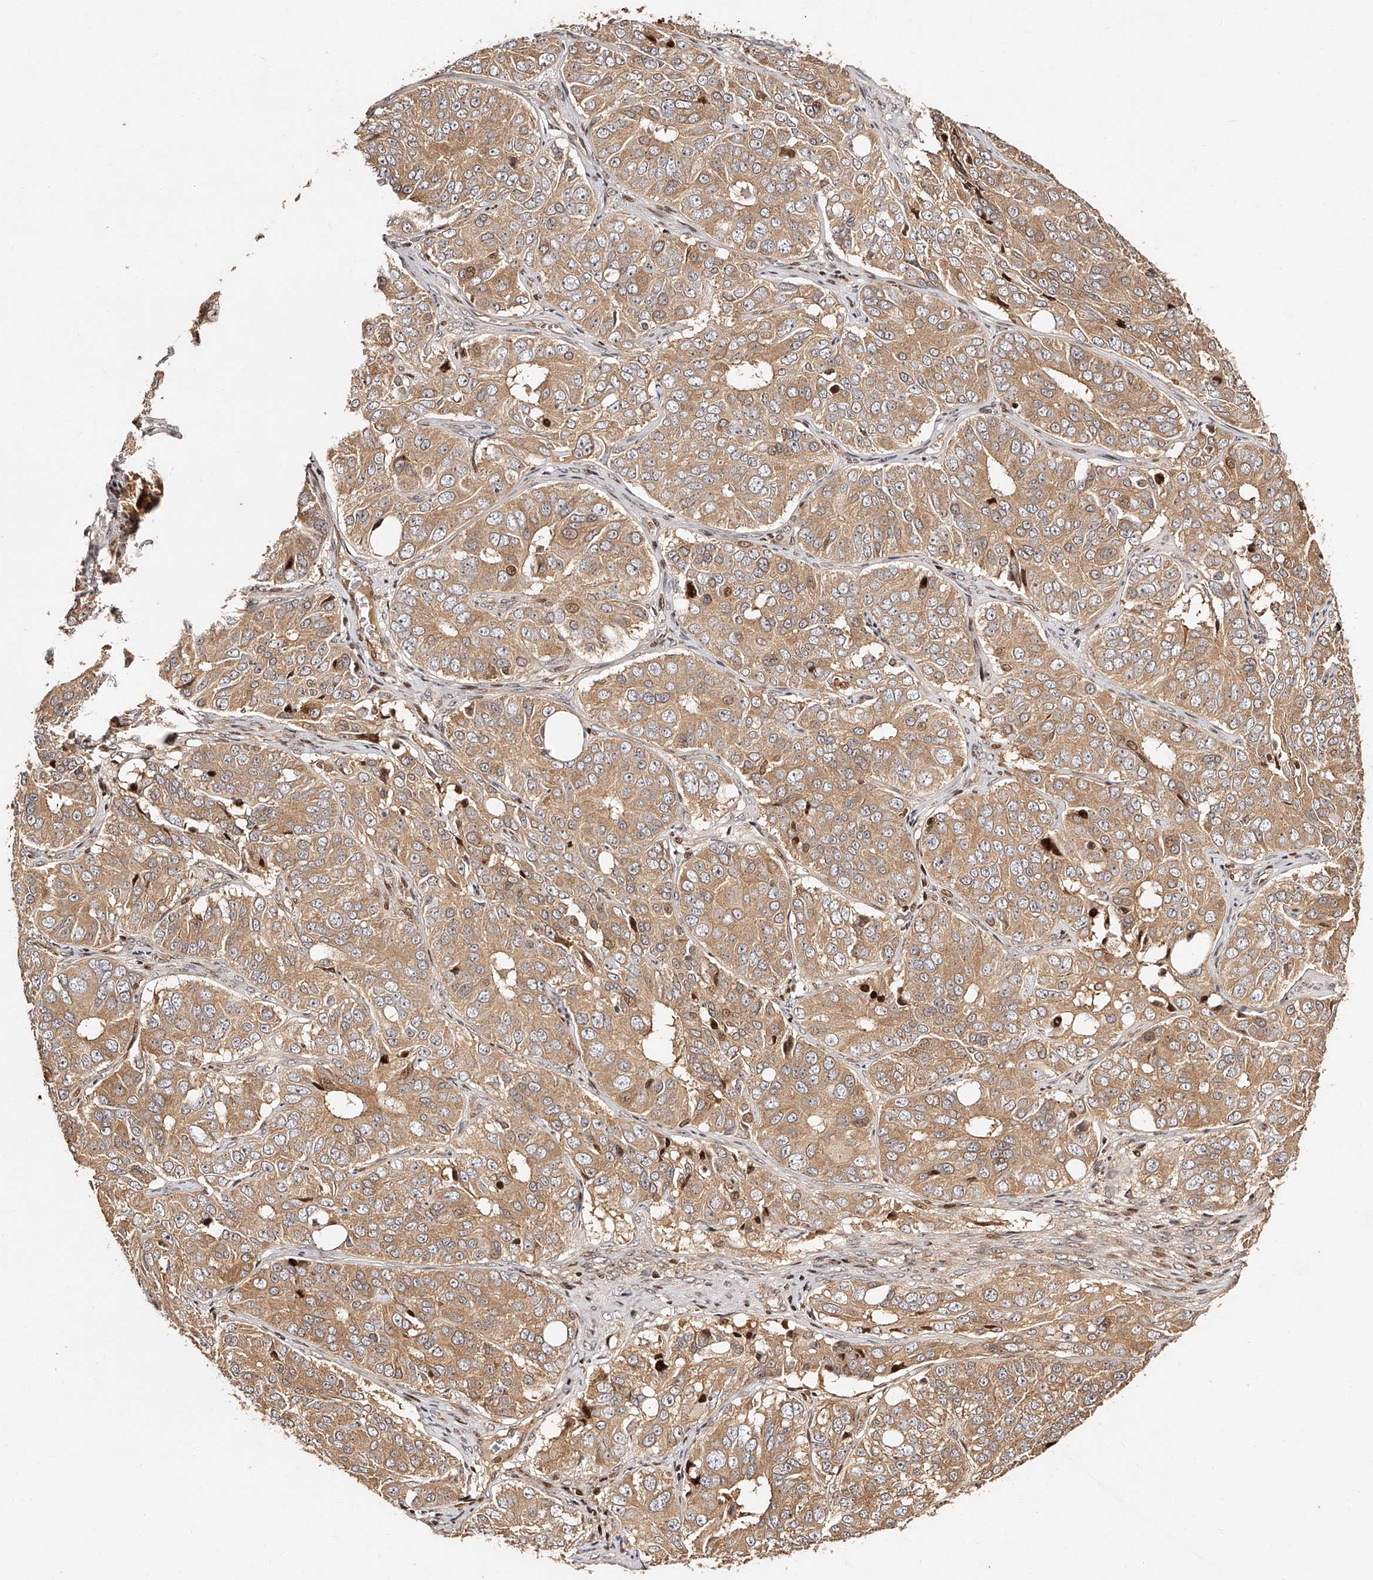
{"staining": {"intensity": "moderate", "quantity": ">75%", "location": "cytoplasmic/membranous"}, "tissue": "ovarian cancer", "cell_type": "Tumor cells", "image_type": "cancer", "snomed": [{"axis": "morphology", "description": "Carcinoma, endometroid"}, {"axis": "topography", "description": "Ovary"}], "caption": "Tumor cells exhibit moderate cytoplasmic/membranous staining in approximately >75% of cells in ovarian cancer. (DAB (3,3'-diaminobenzidine) IHC with brightfield microscopy, high magnification).", "gene": "PFDN2", "patient": {"sex": "female", "age": 51}}